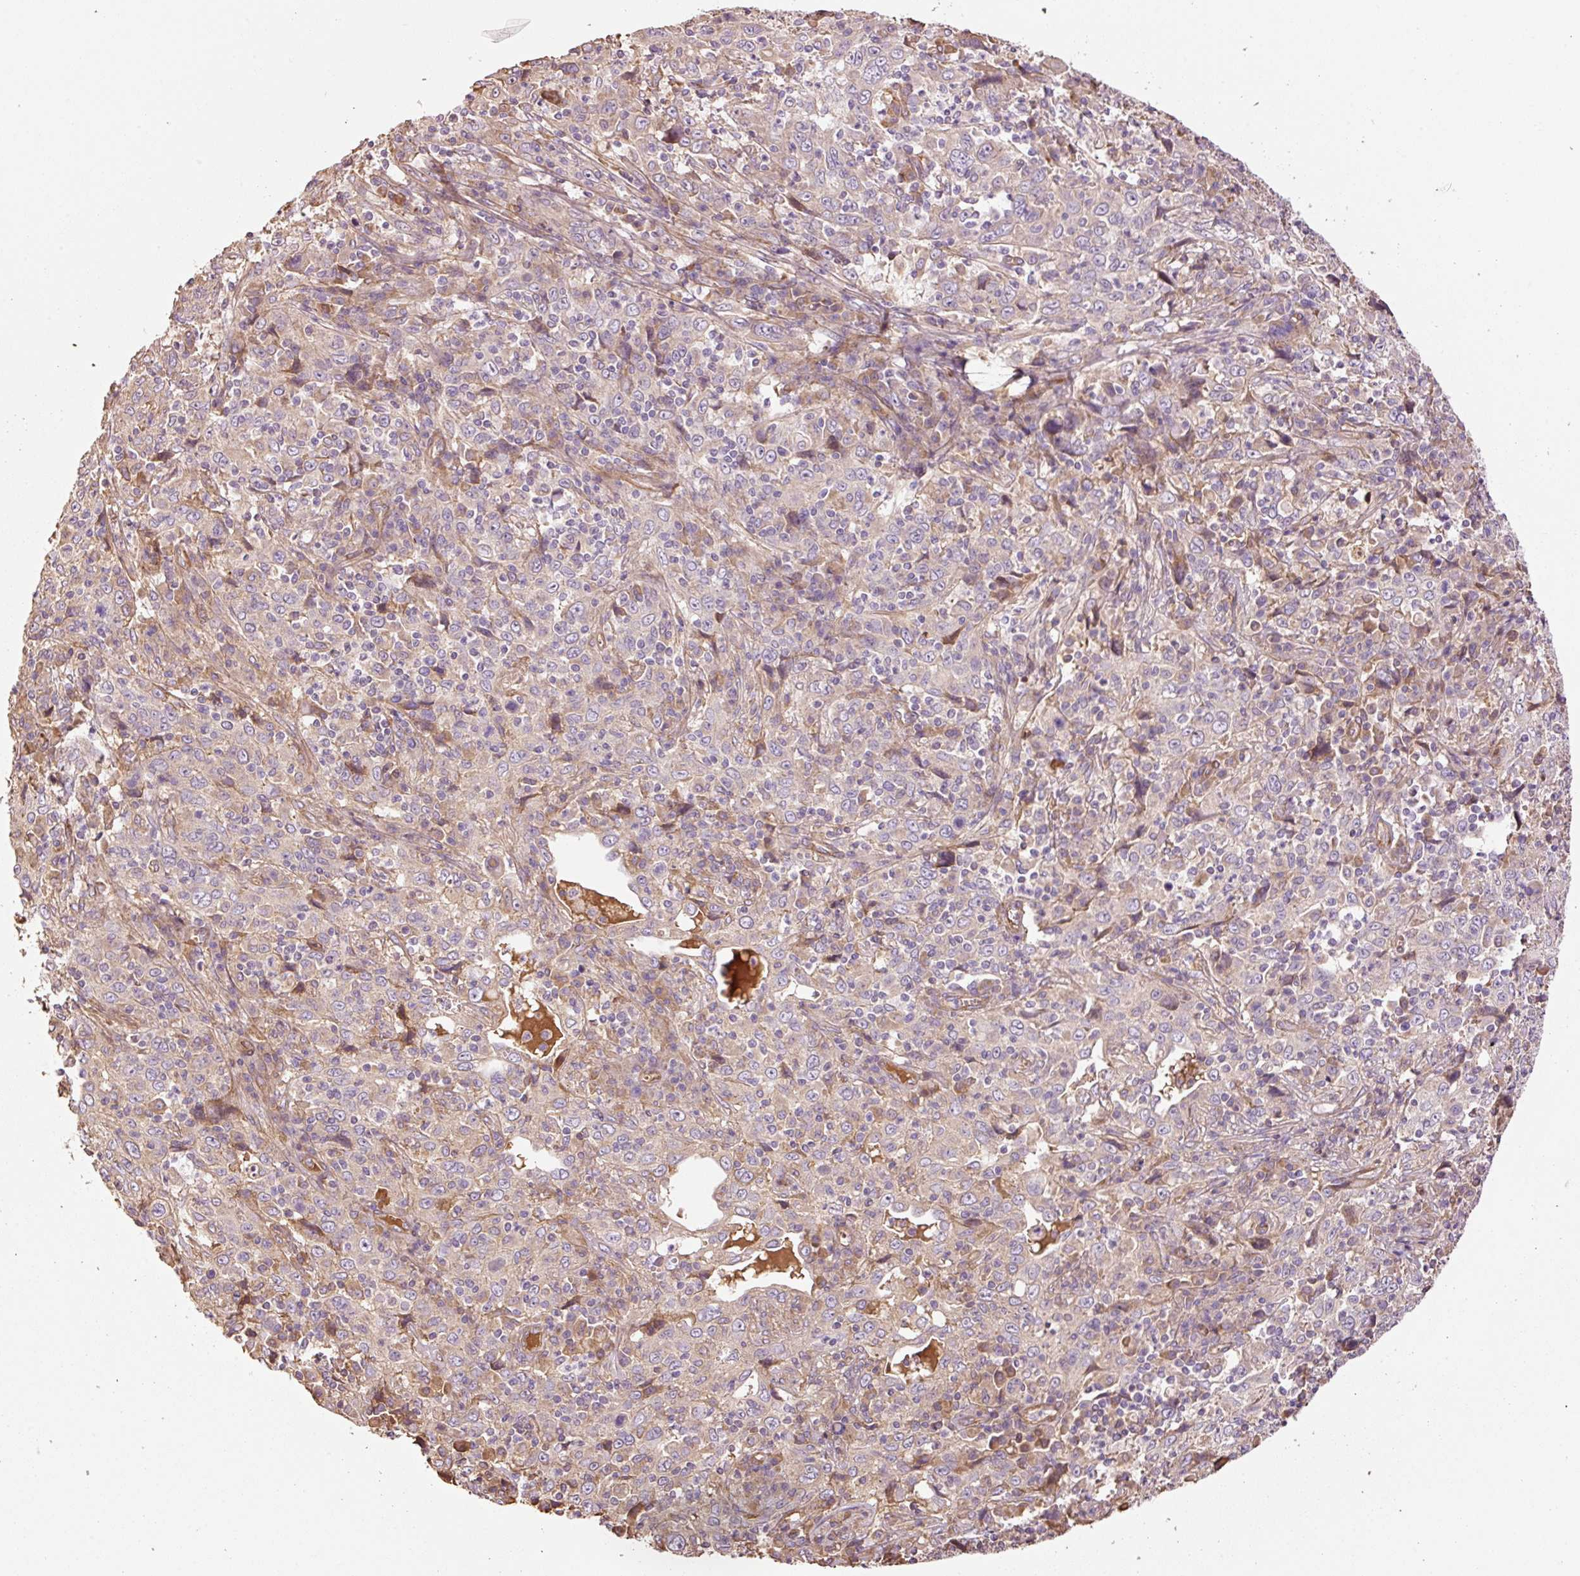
{"staining": {"intensity": "negative", "quantity": "none", "location": "none"}, "tissue": "cervical cancer", "cell_type": "Tumor cells", "image_type": "cancer", "snomed": [{"axis": "morphology", "description": "Squamous cell carcinoma, NOS"}, {"axis": "topography", "description": "Cervix"}], "caption": "IHC image of cervical squamous cell carcinoma stained for a protein (brown), which exhibits no staining in tumor cells.", "gene": "NID2", "patient": {"sex": "female", "age": 46}}